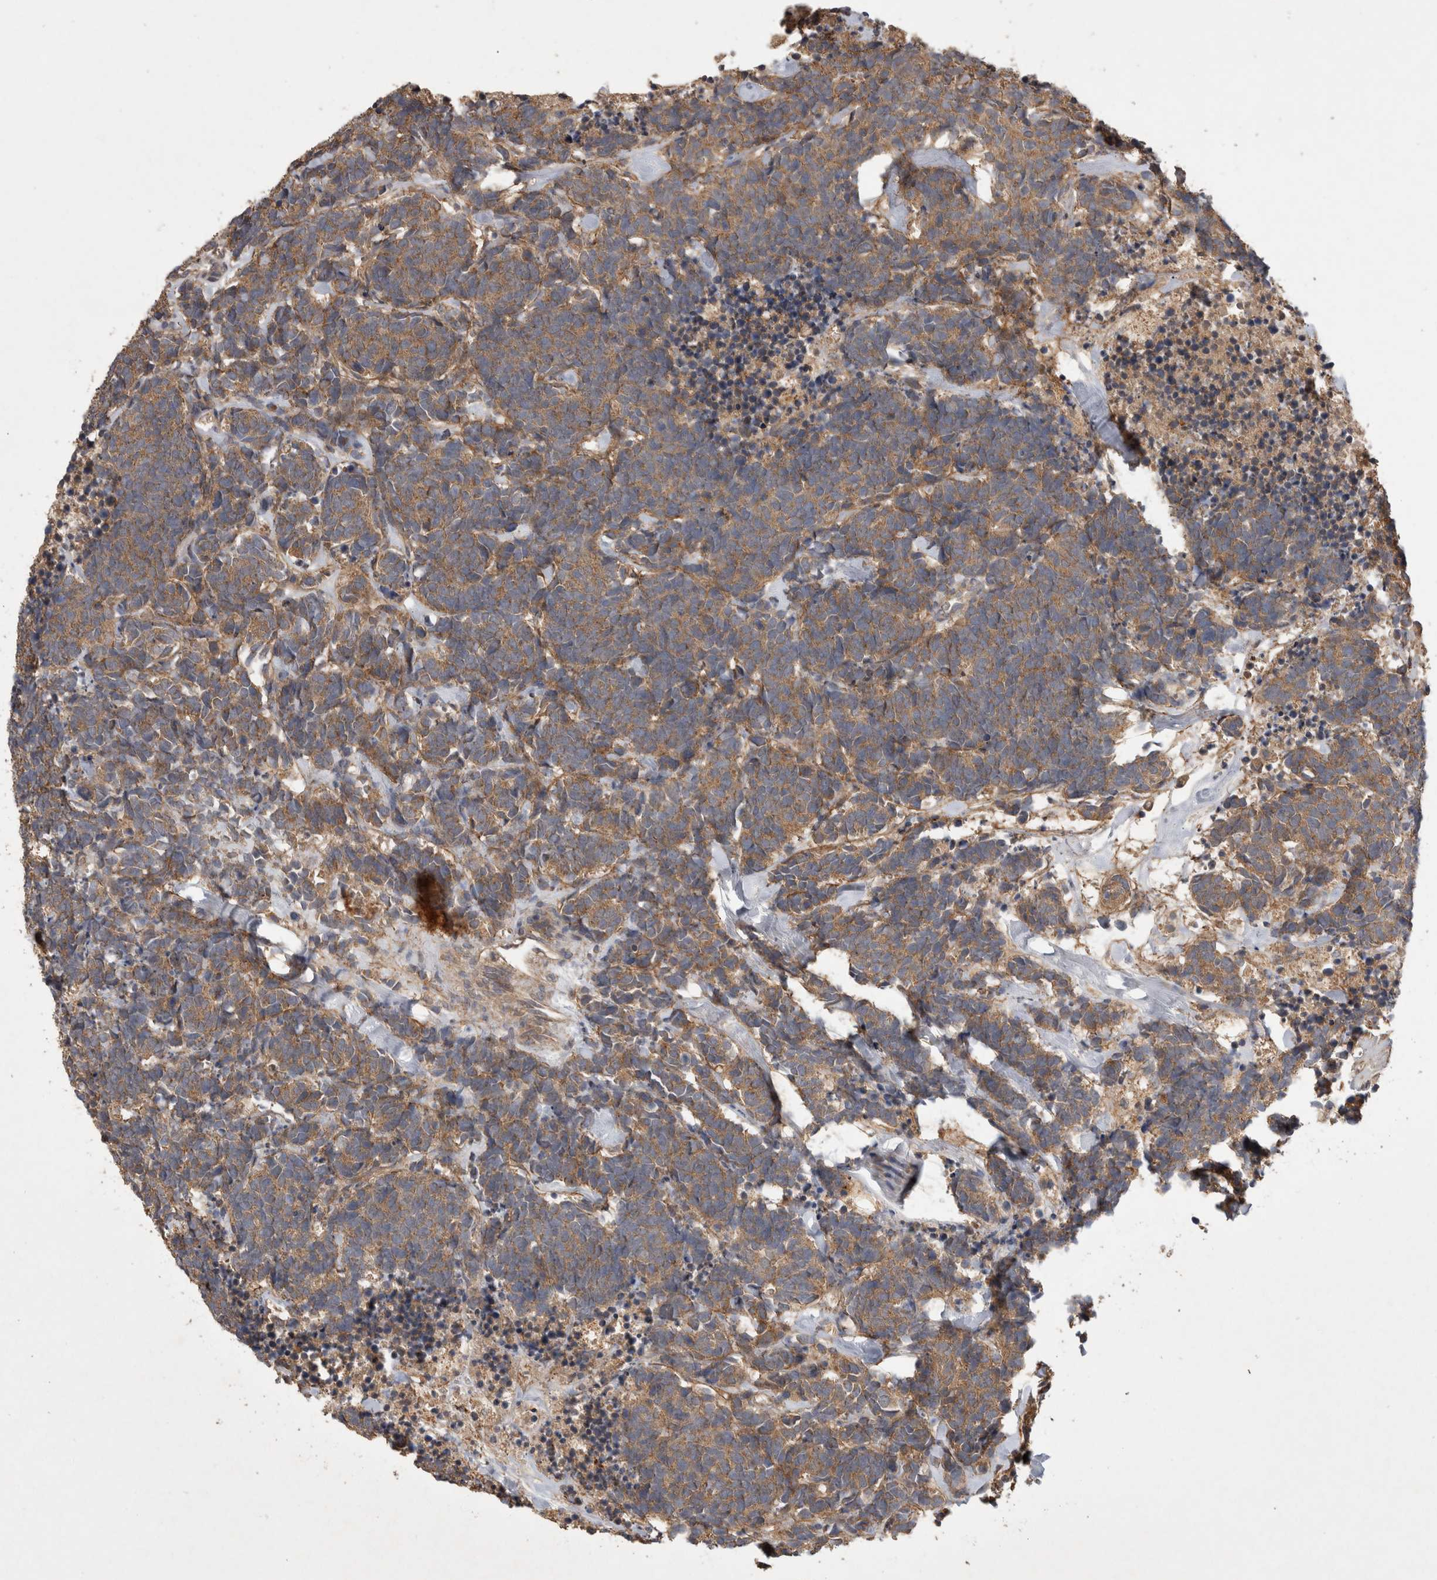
{"staining": {"intensity": "moderate", "quantity": ">75%", "location": "cytoplasmic/membranous"}, "tissue": "carcinoid", "cell_type": "Tumor cells", "image_type": "cancer", "snomed": [{"axis": "morphology", "description": "Carcinoma, NOS"}, {"axis": "morphology", "description": "Carcinoid, malignant, NOS"}, {"axis": "topography", "description": "Urinary bladder"}], "caption": "High-magnification brightfield microscopy of carcinoid (malignant) stained with DAB (brown) and counterstained with hematoxylin (blue). tumor cells exhibit moderate cytoplasmic/membranous staining is seen in about>75% of cells. The staining was performed using DAB (3,3'-diaminobenzidine), with brown indicating positive protein expression. Nuclei are stained blue with hematoxylin.", "gene": "TRMT61B", "patient": {"sex": "male", "age": 57}}